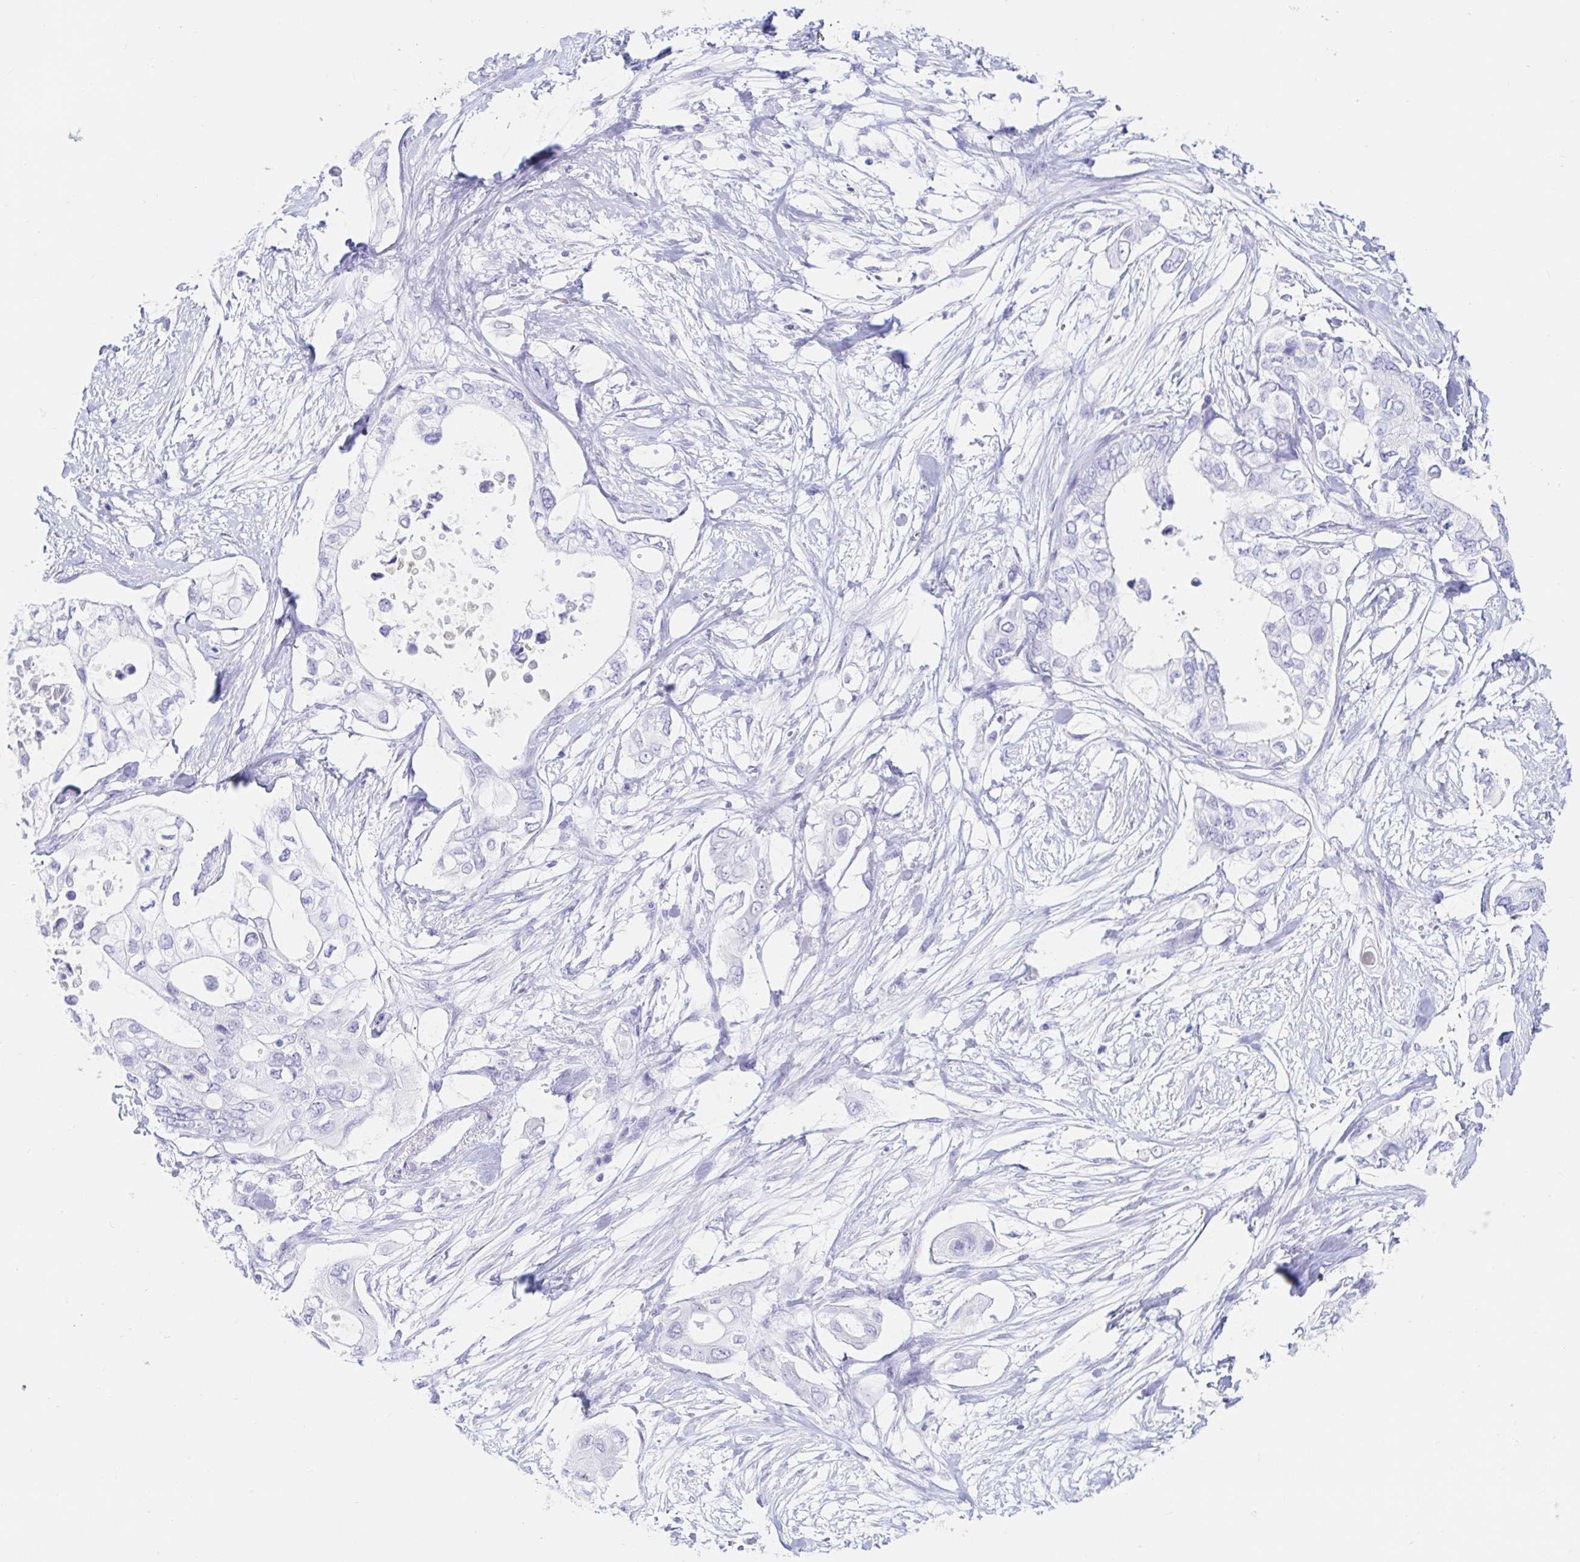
{"staining": {"intensity": "negative", "quantity": "none", "location": "none"}, "tissue": "pancreatic cancer", "cell_type": "Tumor cells", "image_type": "cancer", "snomed": [{"axis": "morphology", "description": "Adenocarcinoma, NOS"}, {"axis": "topography", "description": "Pancreas"}], "caption": "Immunohistochemistry photomicrograph of pancreatic cancer (adenocarcinoma) stained for a protein (brown), which demonstrates no expression in tumor cells.", "gene": "OR6T1", "patient": {"sex": "female", "age": 63}}